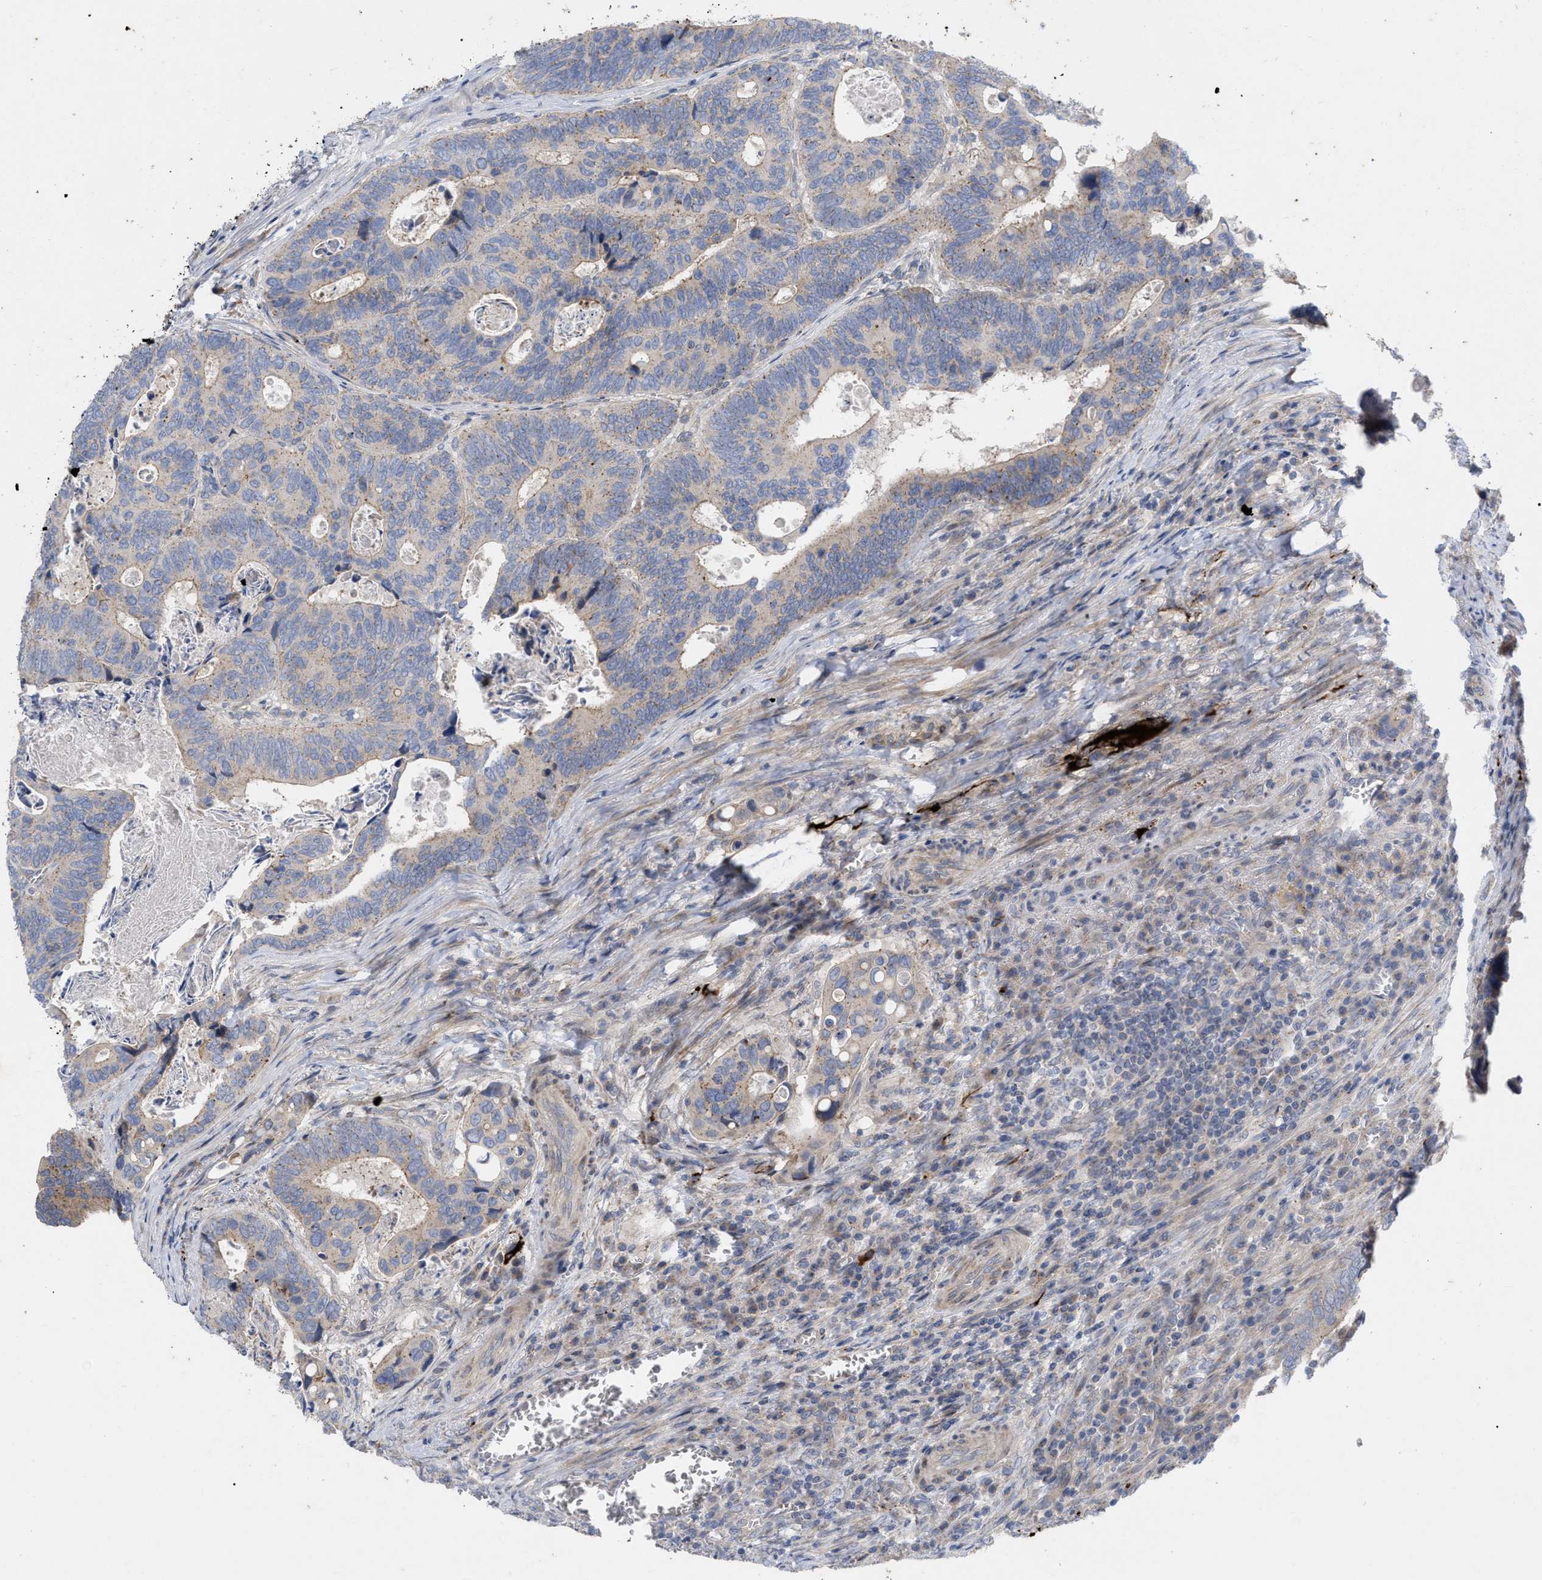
{"staining": {"intensity": "weak", "quantity": ">75%", "location": "cytoplasmic/membranous"}, "tissue": "colorectal cancer", "cell_type": "Tumor cells", "image_type": "cancer", "snomed": [{"axis": "morphology", "description": "Inflammation, NOS"}, {"axis": "morphology", "description": "Adenocarcinoma, NOS"}, {"axis": "topography", "description": "Colon"}], "caption": "DAB immunohistochemical staining of colorectal cancer shows weak cytoplasmic/membranous protein expression in approximately >75% of tumor cells.", "gene": "VIP", "patient": {"sex": "male", "age": 72}}